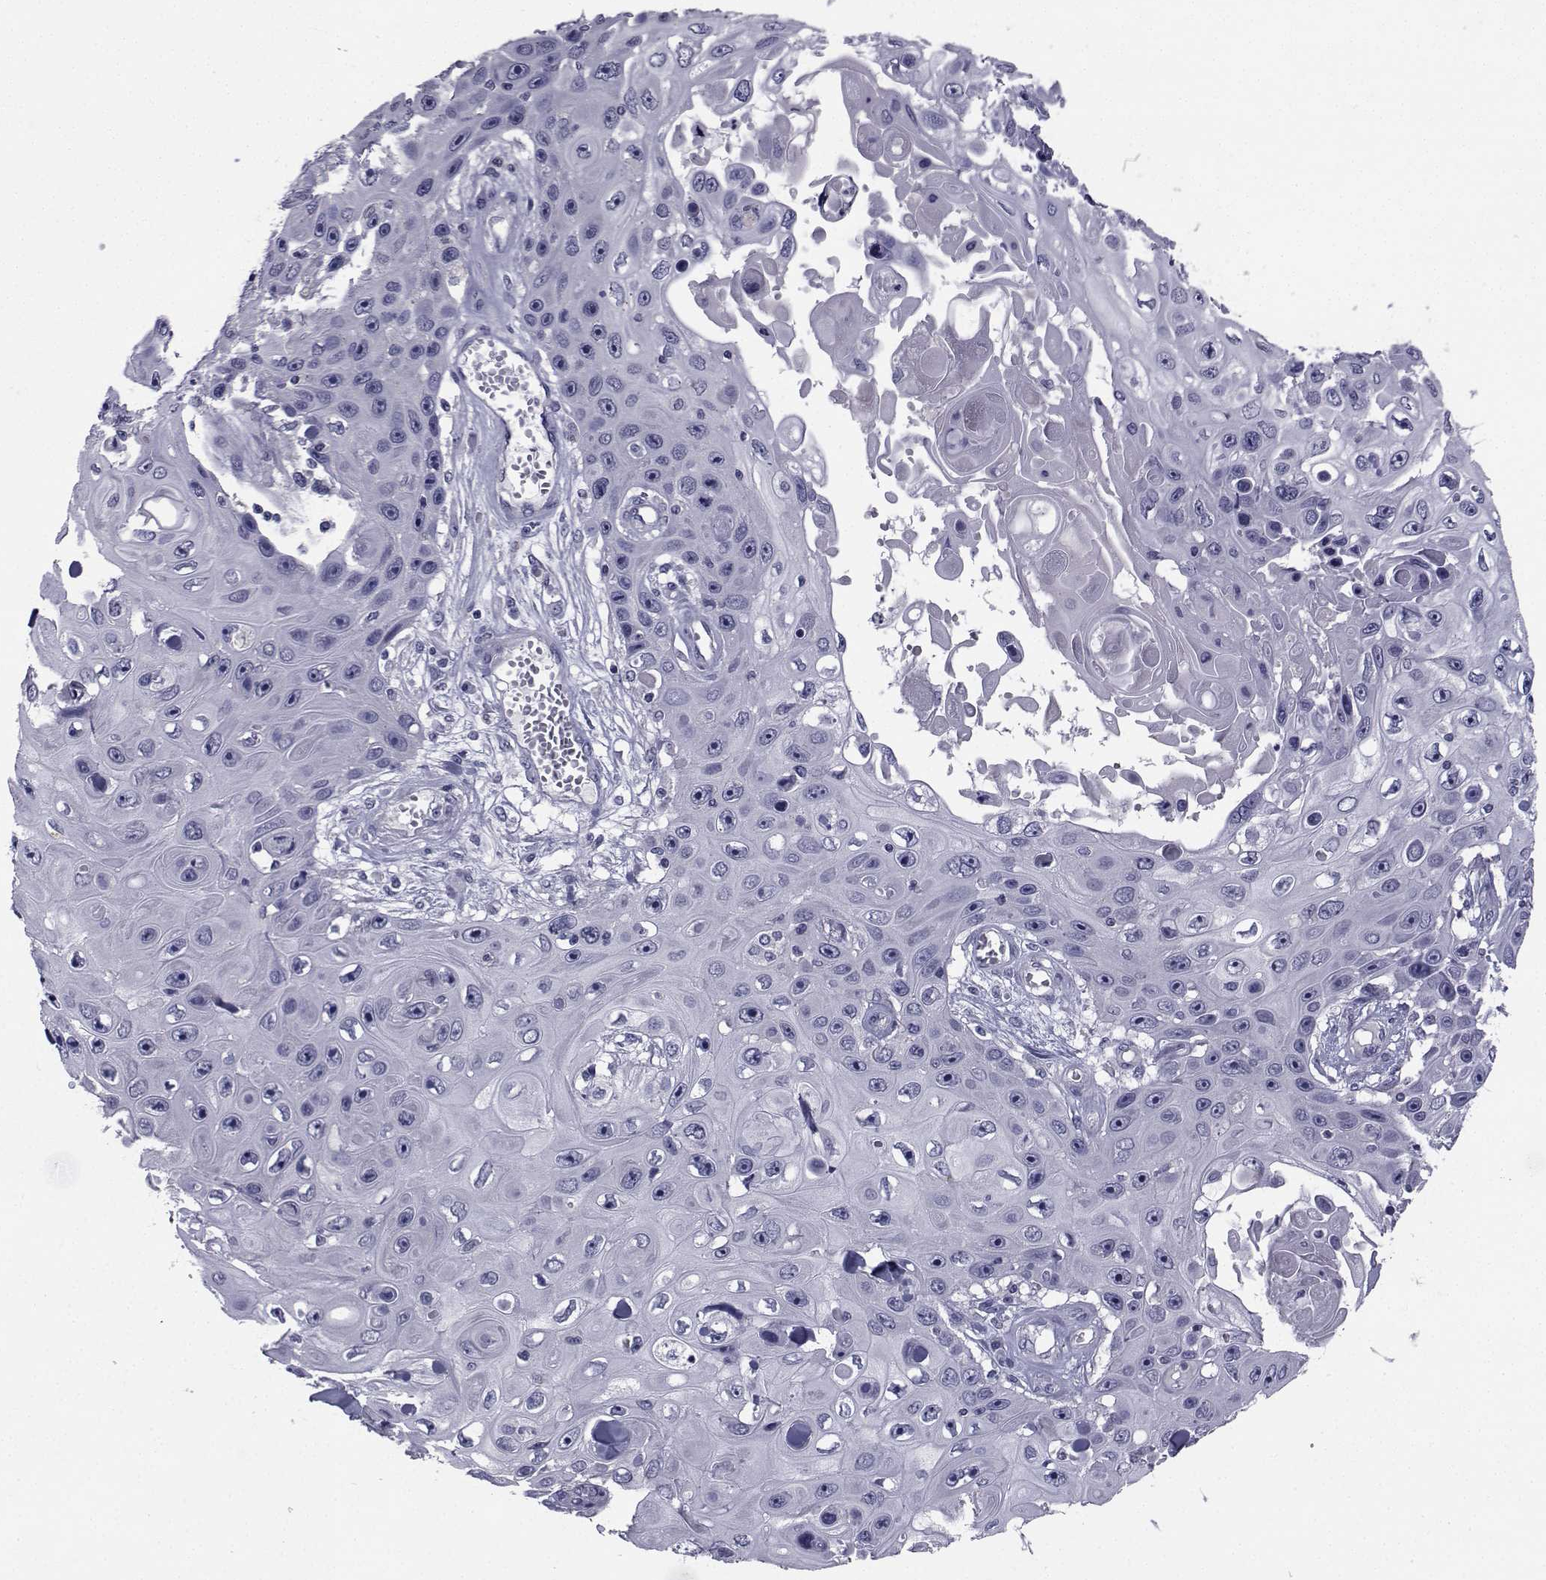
{"staining": {"intensity": "negative", "quantity": "none", "location": "none"}, "tissue": "skin cancer", "cell_type": "Tumor cells", "image_type": "cancer", "snomed": [{"axis": "morphology", "description": "Squamous cell carcinoma, NOS"}, {"axis": "topography", "description": "Skin"}], "caption": "IHC histopathology image of neoplastic tissue: skin cancer stained with DAB (3,3'-diaminobenzidine) shows no significant protein expression in tumor cells.", "gene": "CHRNA1", "patient": {"sex": "male", "age": 82}}